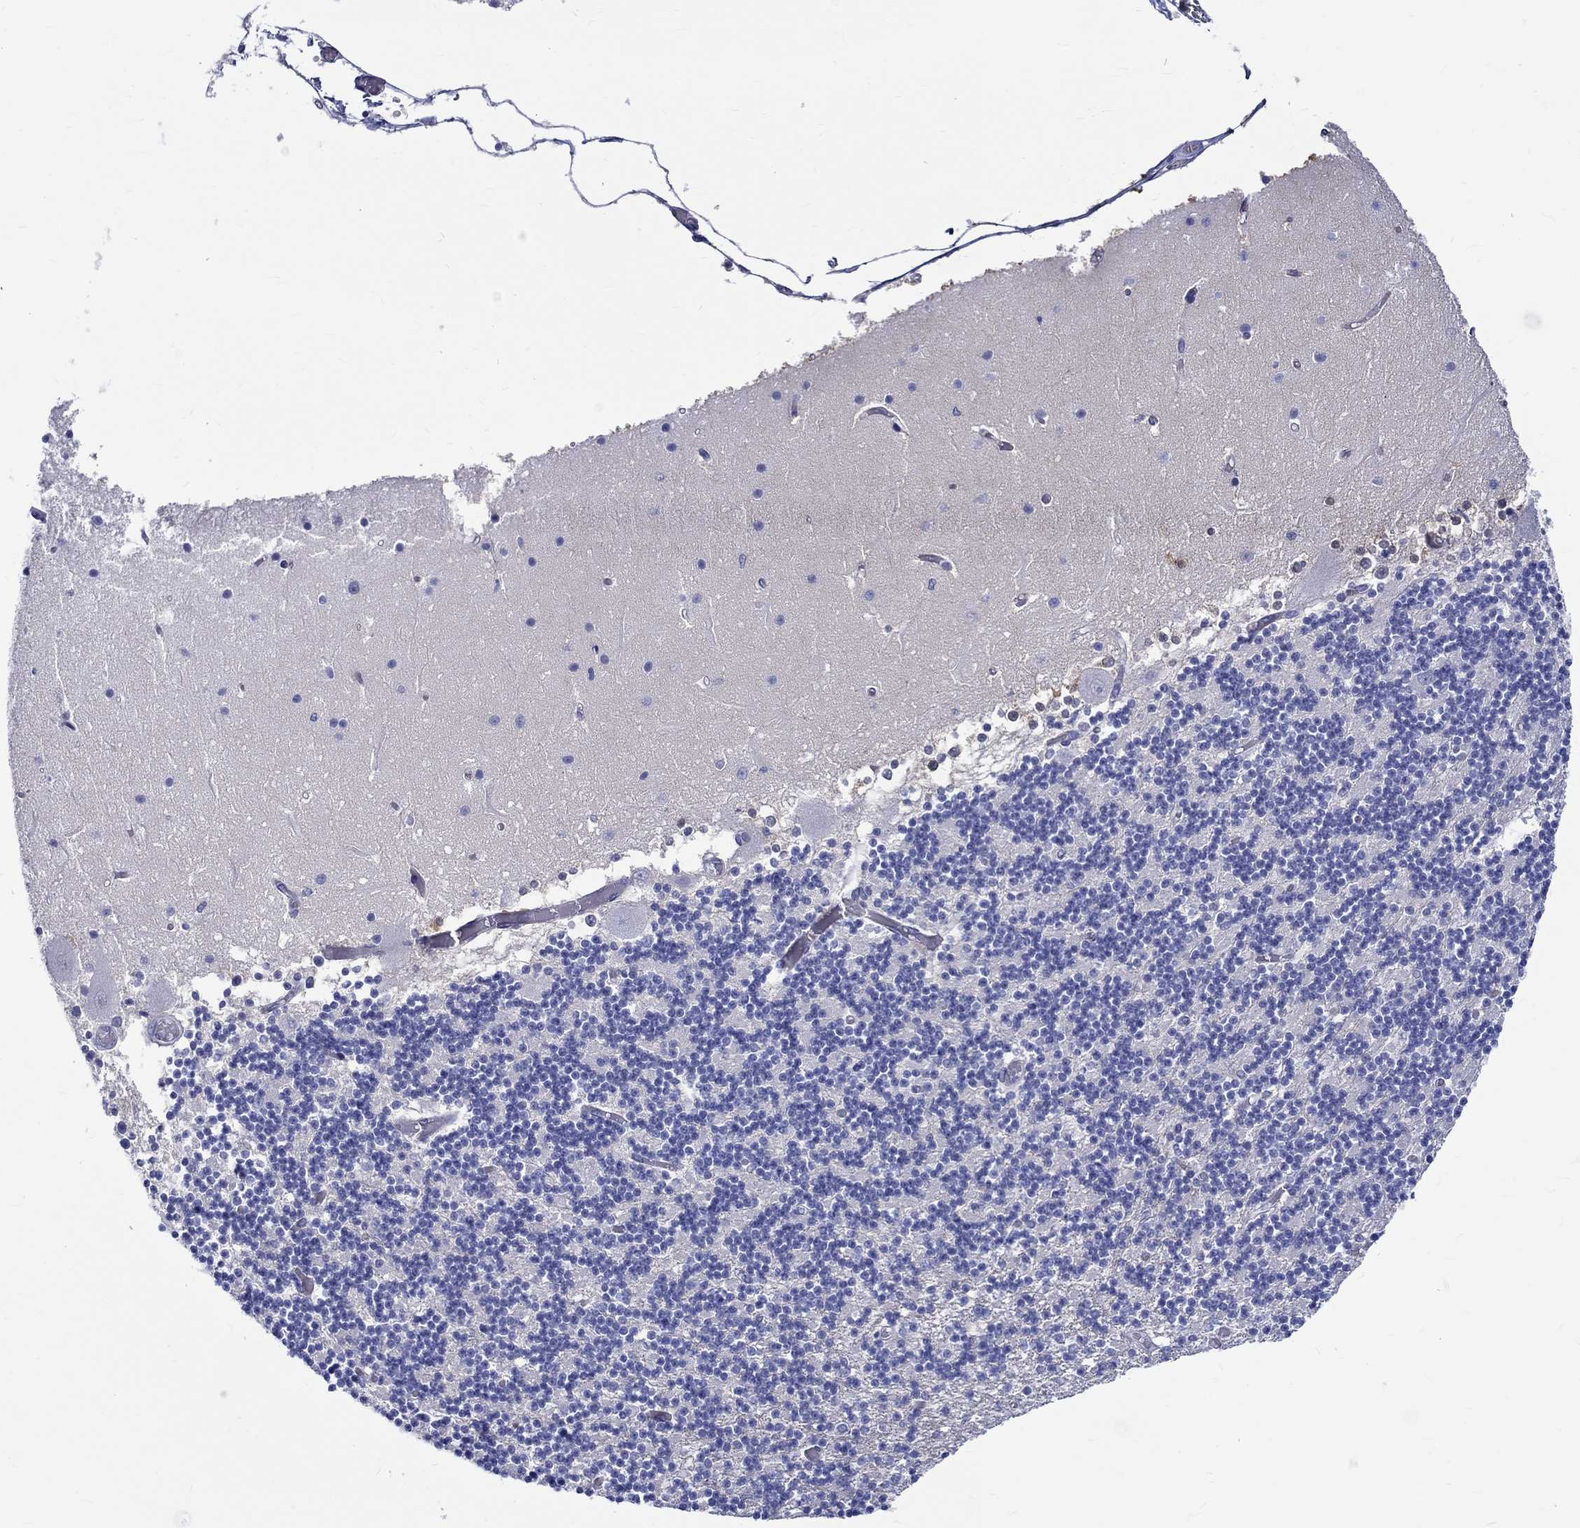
{"staining": {"intensity": "negative", "quantity": "none", "location": "none"}, "tissue": "cerebellum", "cell_type": "Cells in granular layer", "image_type": "normal", "snomed": [{"axis": "morphology", "description": "Normal tissue, NOS"}, {"axis": "topography", "description": "Cerebellum"}], "caption": "Histopathology image shows no significant protein staining in cells in granular layer of normal cerebellum. Nuclei are stained in blue.", "gene": "SH2D7", "patient": {"sex": "female", "age": 28}}